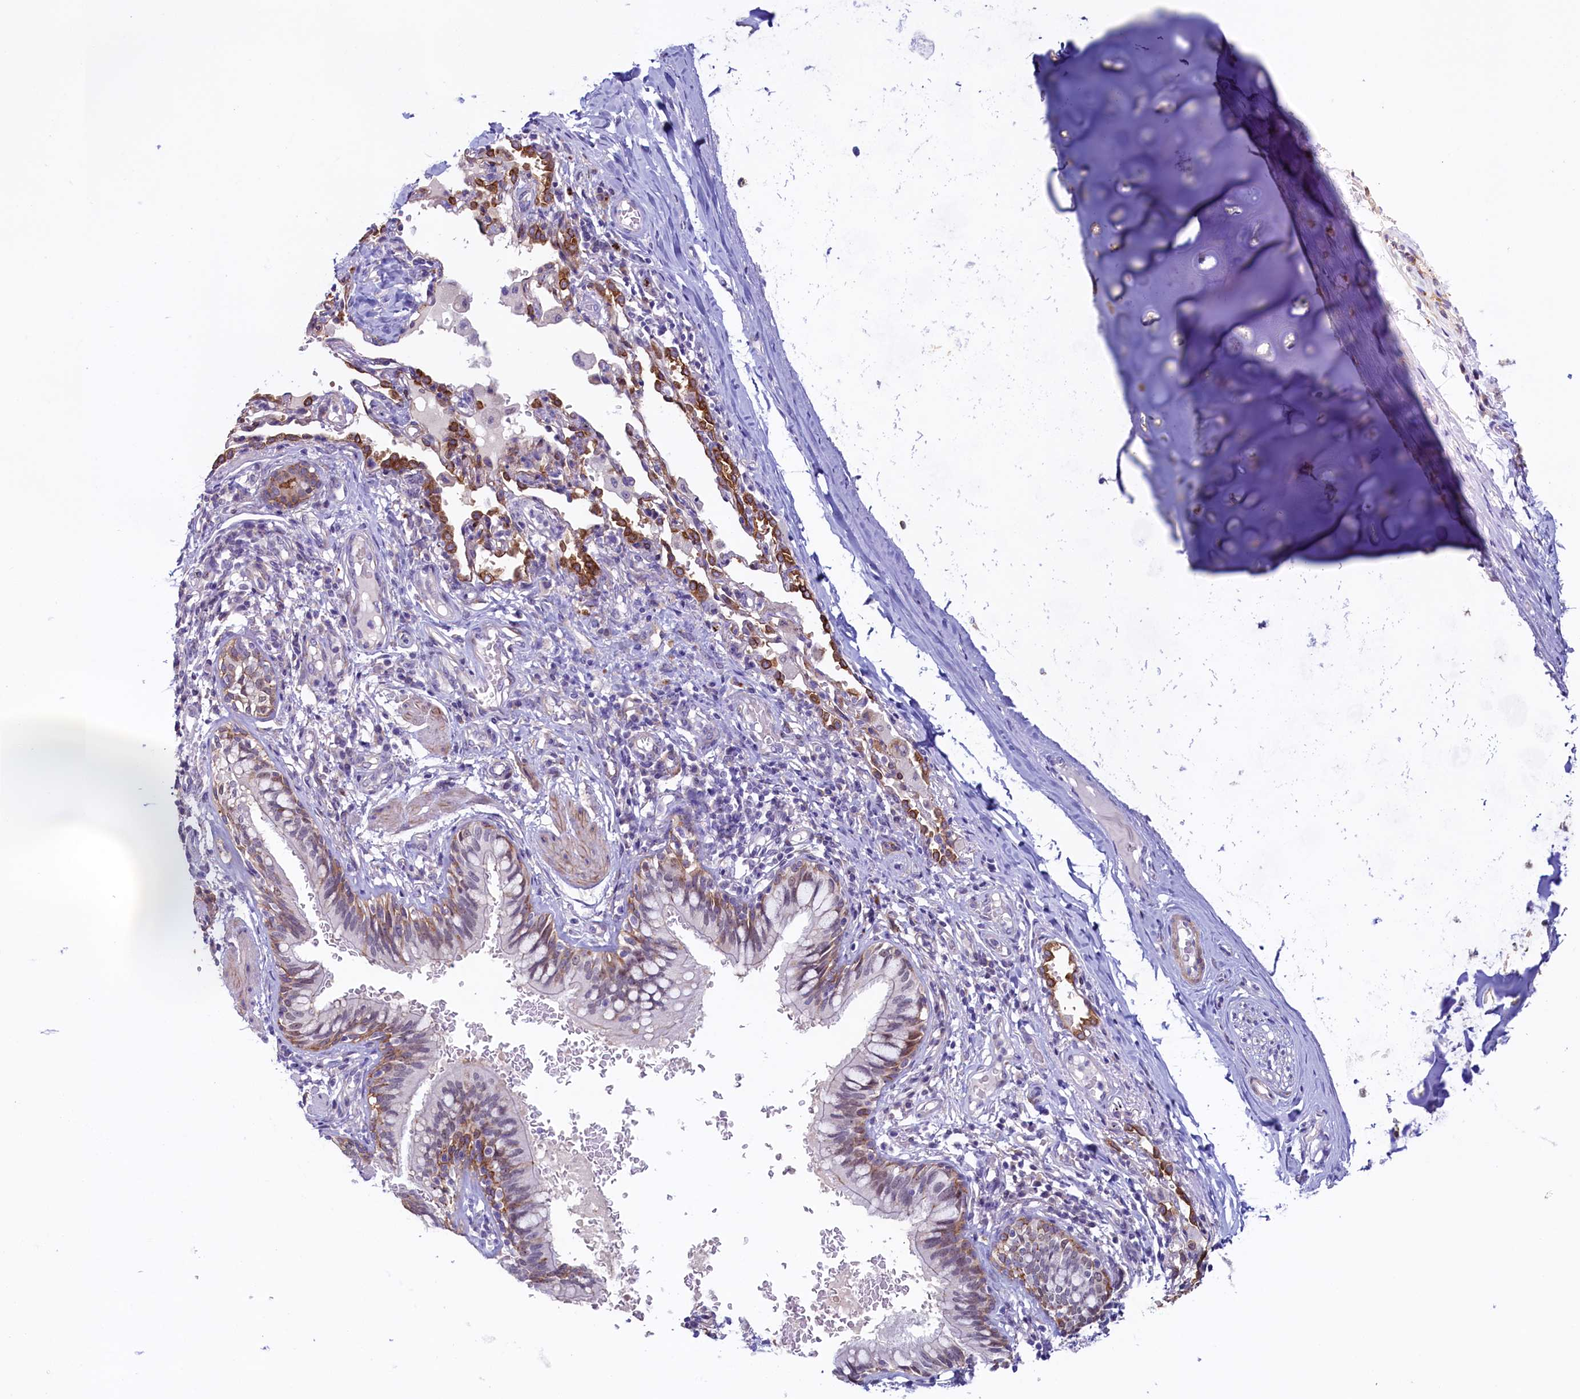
{"staining": {"intensity": "moderate", "quantity": "25%-75%", "location": "cytoplasmic/membranous"}, "tissue": "bronchus", "cell_type": "Respiratory epithelial cells", "image_type": "normal", "snomed": [{"axis": "morphology", "description": "Normal tissue, NOS"}, {"axis": "topography", "description": "Cartilage tissue"}, {"axis": "topography", "description": "Bronchus"}], "caption": "Immunohistochemistry (IHC) histopathology image of benign bronchus: bronchus stained using immunohistochemistry demonstrates medium levels of moderate protein expression localized specifically in the cytoplasmic/membranous of respiratory epithelial cells, appearing as a cytoplasmic/membranous brown color.", "gene": "PACSIN3", "patient": {"sex": "female", "age": 36}}